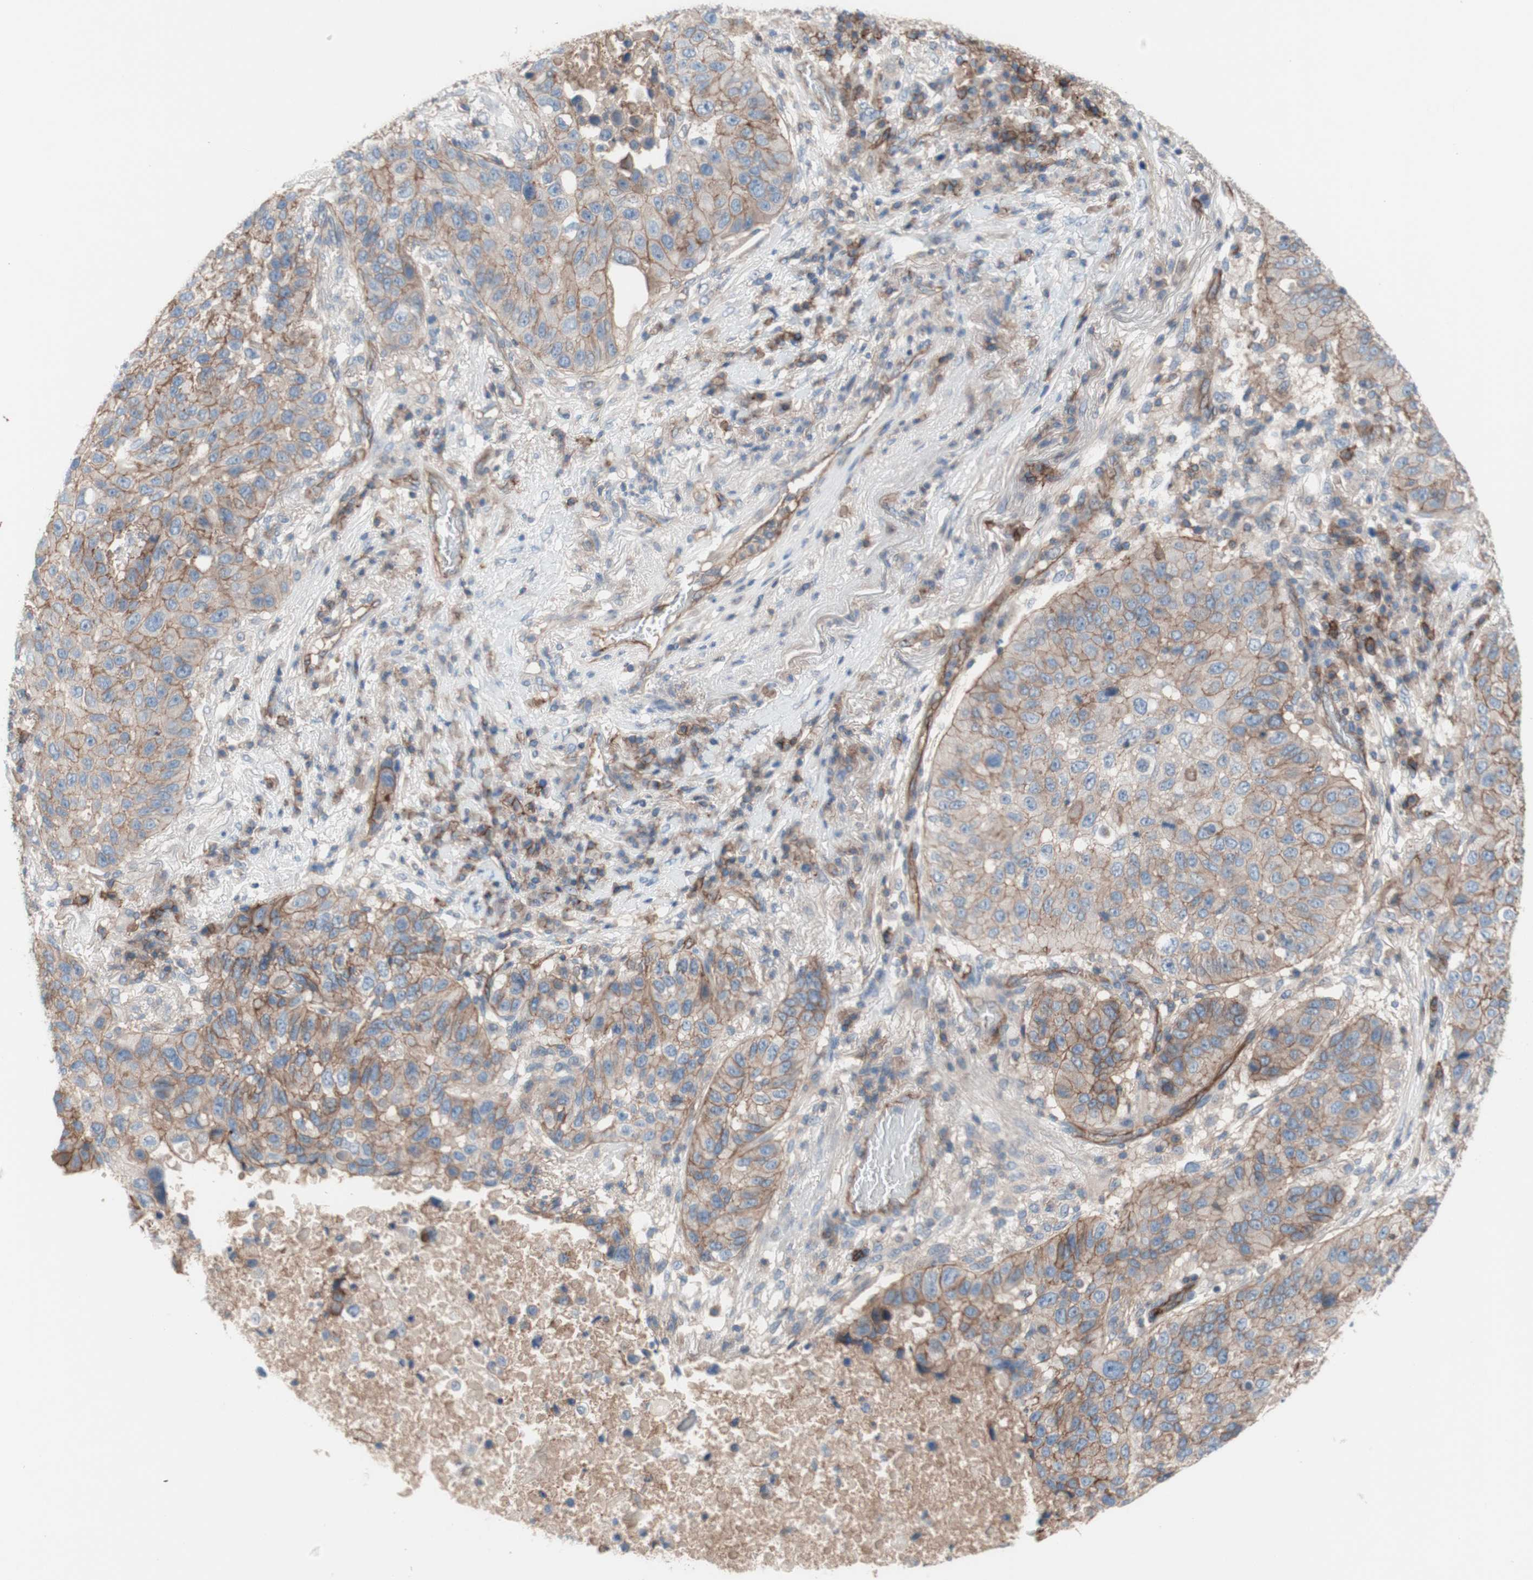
{"staining": {"intensity": "weak", "quantity": ">75%", "location": "cytoplasmic/membranous"}, "tissue": "lung cancer", "cell_type": "Tumor cells", "image_type": "cancer", "snomed": [{"axis": "morphology", "description": "Squamous cell carcinoma, NOS"}, {"axis": "topography", "description": "Lung"}], "caption": "This image exhibits immunohistochemistry staining of human lung cancer (squamous cell carcinoma), with low weak cytoplasmic/membranous staining in approximately >75% of tumor cells.", "gene": "CD46", "patient": {"sex": "male", "age": 57}}